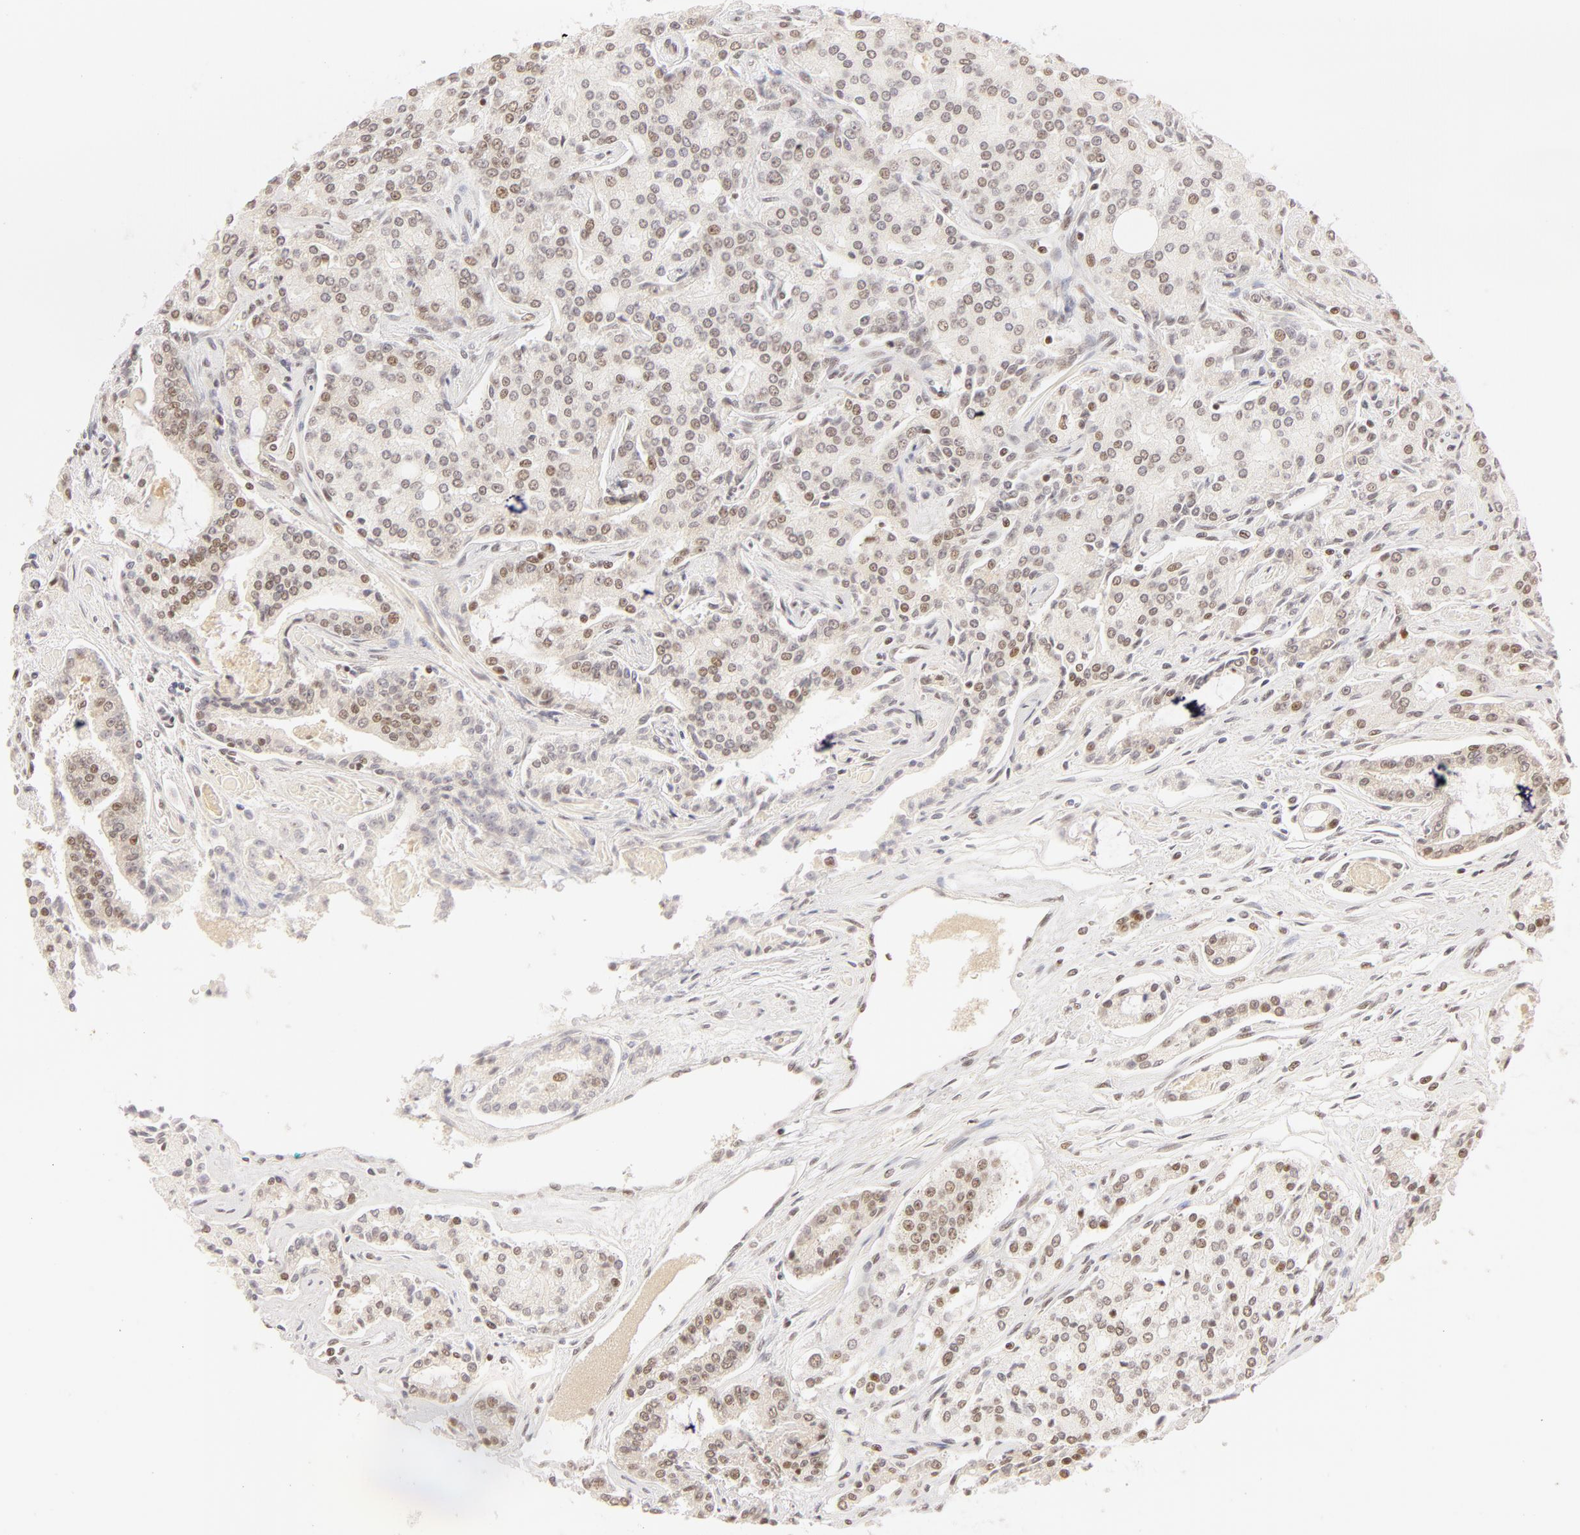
{"staining": {"intensity": "weak", "quantity": ">75%", "location": "nuclear"}, "tissue": "prostate cancer", "cell_type": "Tumor cells", "image_type": "cancer", "snomed": [{"axis": "morphology", "description": "Adenocarcinoma, Medium grade"}, {"axis": "topography", "description": "Prostate"}], "caption": "Prostate medium-grade adenocarcinoma stained for a protein displays weak nuclear positivity in tumor cells.", "gene": "RBM39", "patient": {"sex": "male", "age": 72}}